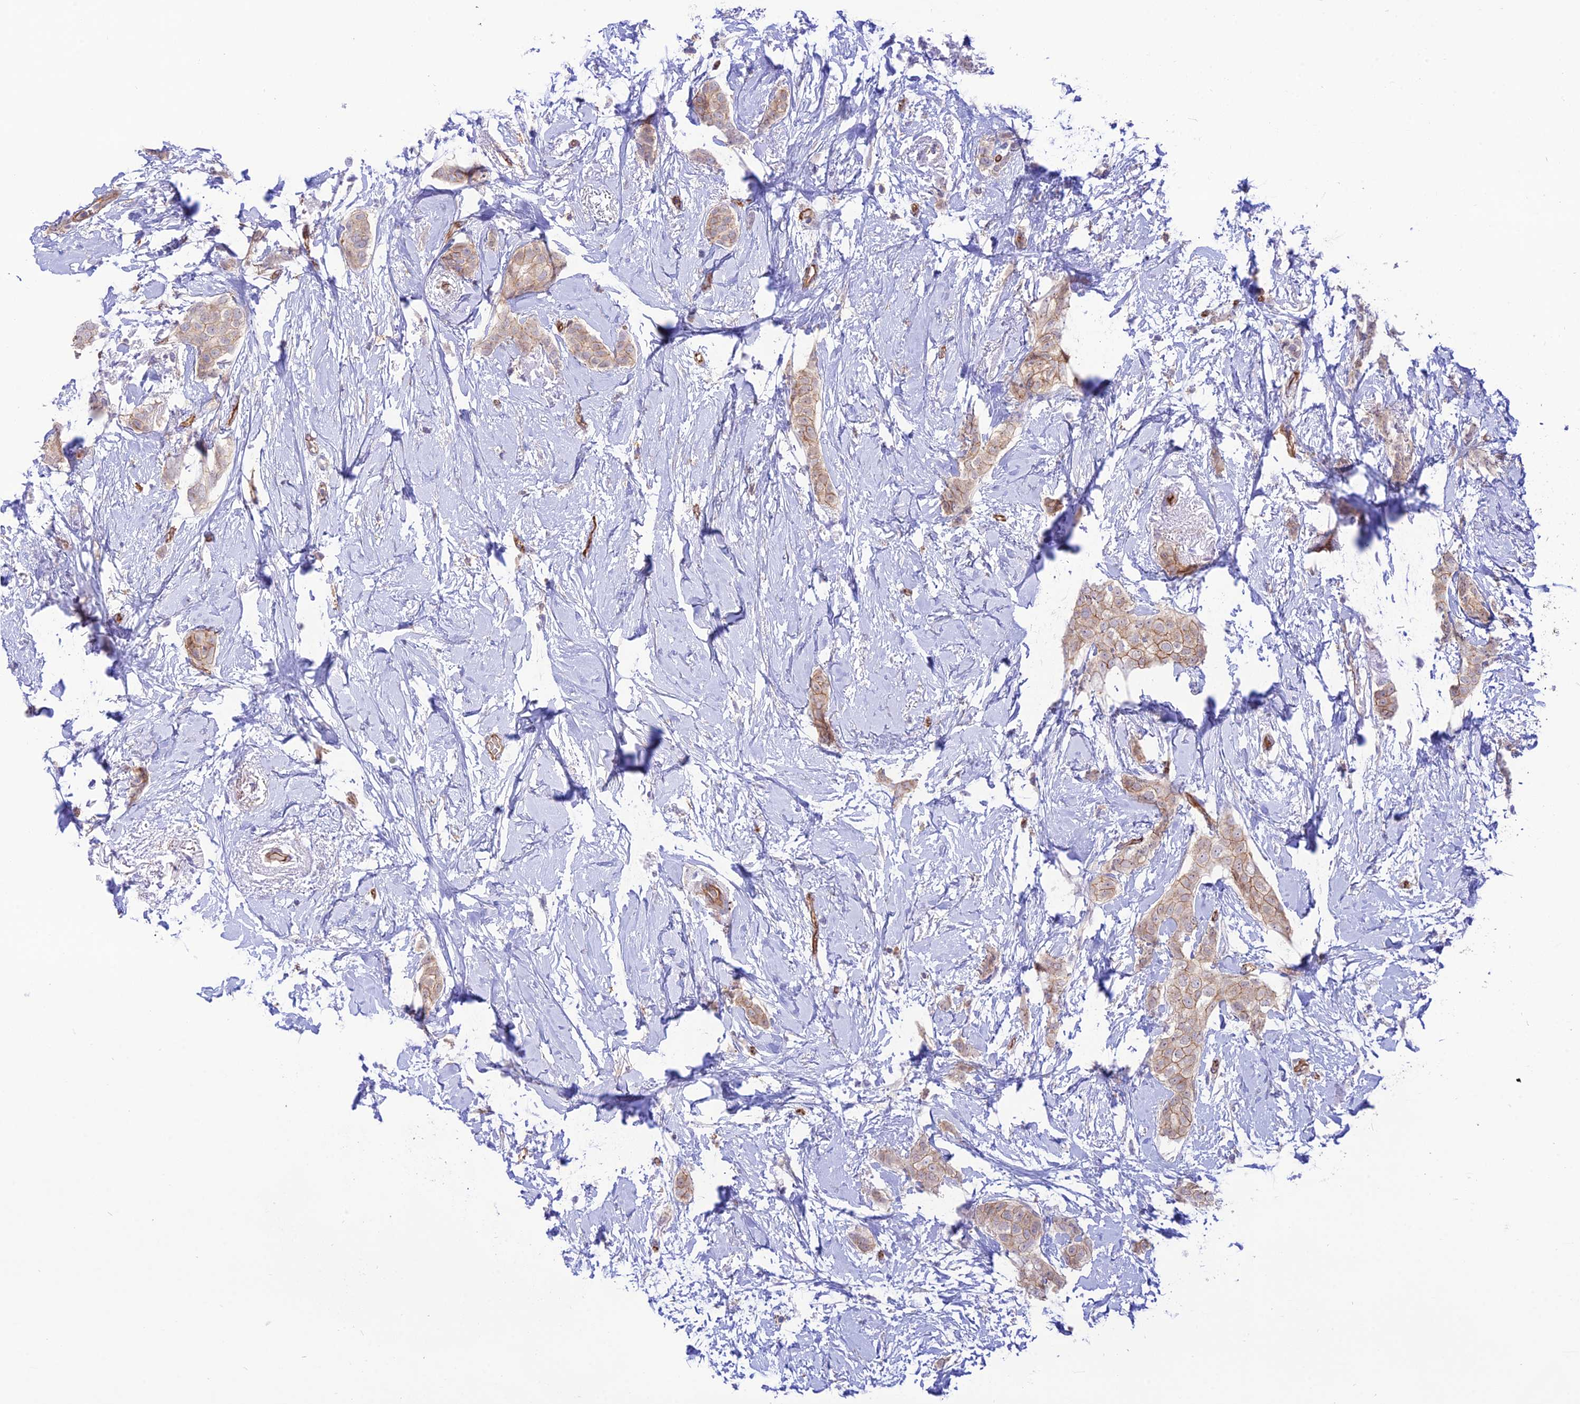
{"staining": {"intensity": "moderate", "quantity": "<25%", "location": "cytoplasmic/membranous"}, "tissue": "breast cancer", "cell_type": "Tumor cells", "image_type": "cancer", "snomed": [{"axis": "morphology", "description": "Duct carcinoma"}, {"axis": "topography", "description": "Breast"}], "caption": "High-magnification brightfield microscopy of infiltrating ductal carcinoma (breast) stained with DAB (3,3'-diaminobenzidine) (brown) and counterstained with hematoxylin (blue). tumor cells exhibit moderate cytoplasmic/membranous expression is identified in approximately<25% of cells.", "gene": "YPEL5", "patient": {"sex": "female", "age": 72}}